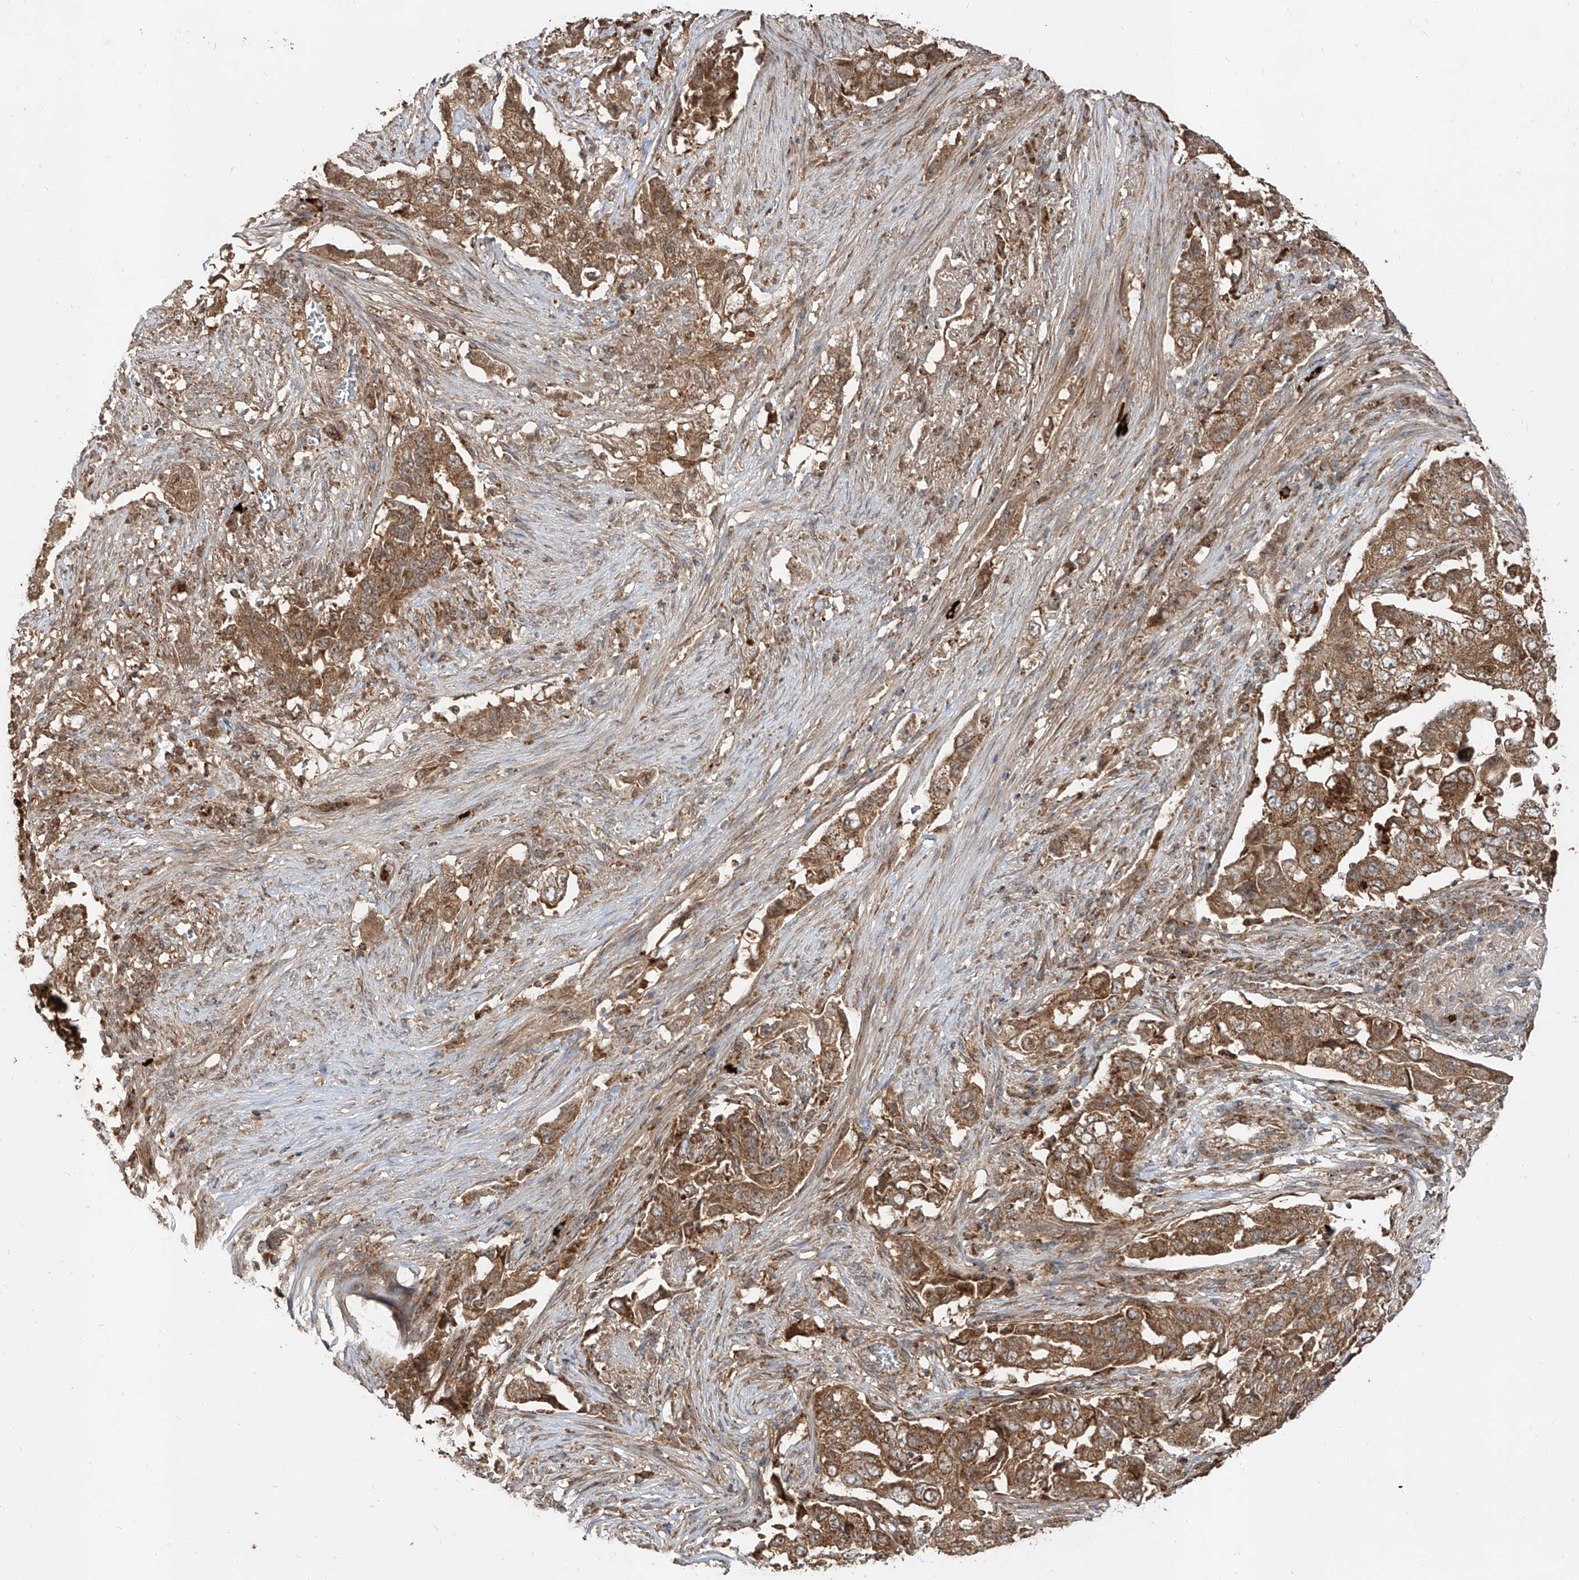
{"staining": {"intensity": "moderate", "quantity": ">75%", "location": "cytoplasmic/membranous"}, "tissue": "lung cancer", "cell_type": "Tumor cells", "image_type": "cancer", "snomed": [{"axis": "morphology", "description": "Adenocarcinoma, NOS"}, {"axis": "topography", "description": "Lung"}], "caption": "Lung cancer tissue displays moderate cytoplasmic/membranous staining in about >75% of tumor cells (brown staining indicates protein expression, while blue staining denotes nuclei).", "gene": "AIM2", "patient": {"sex": "female", "age": 51}}